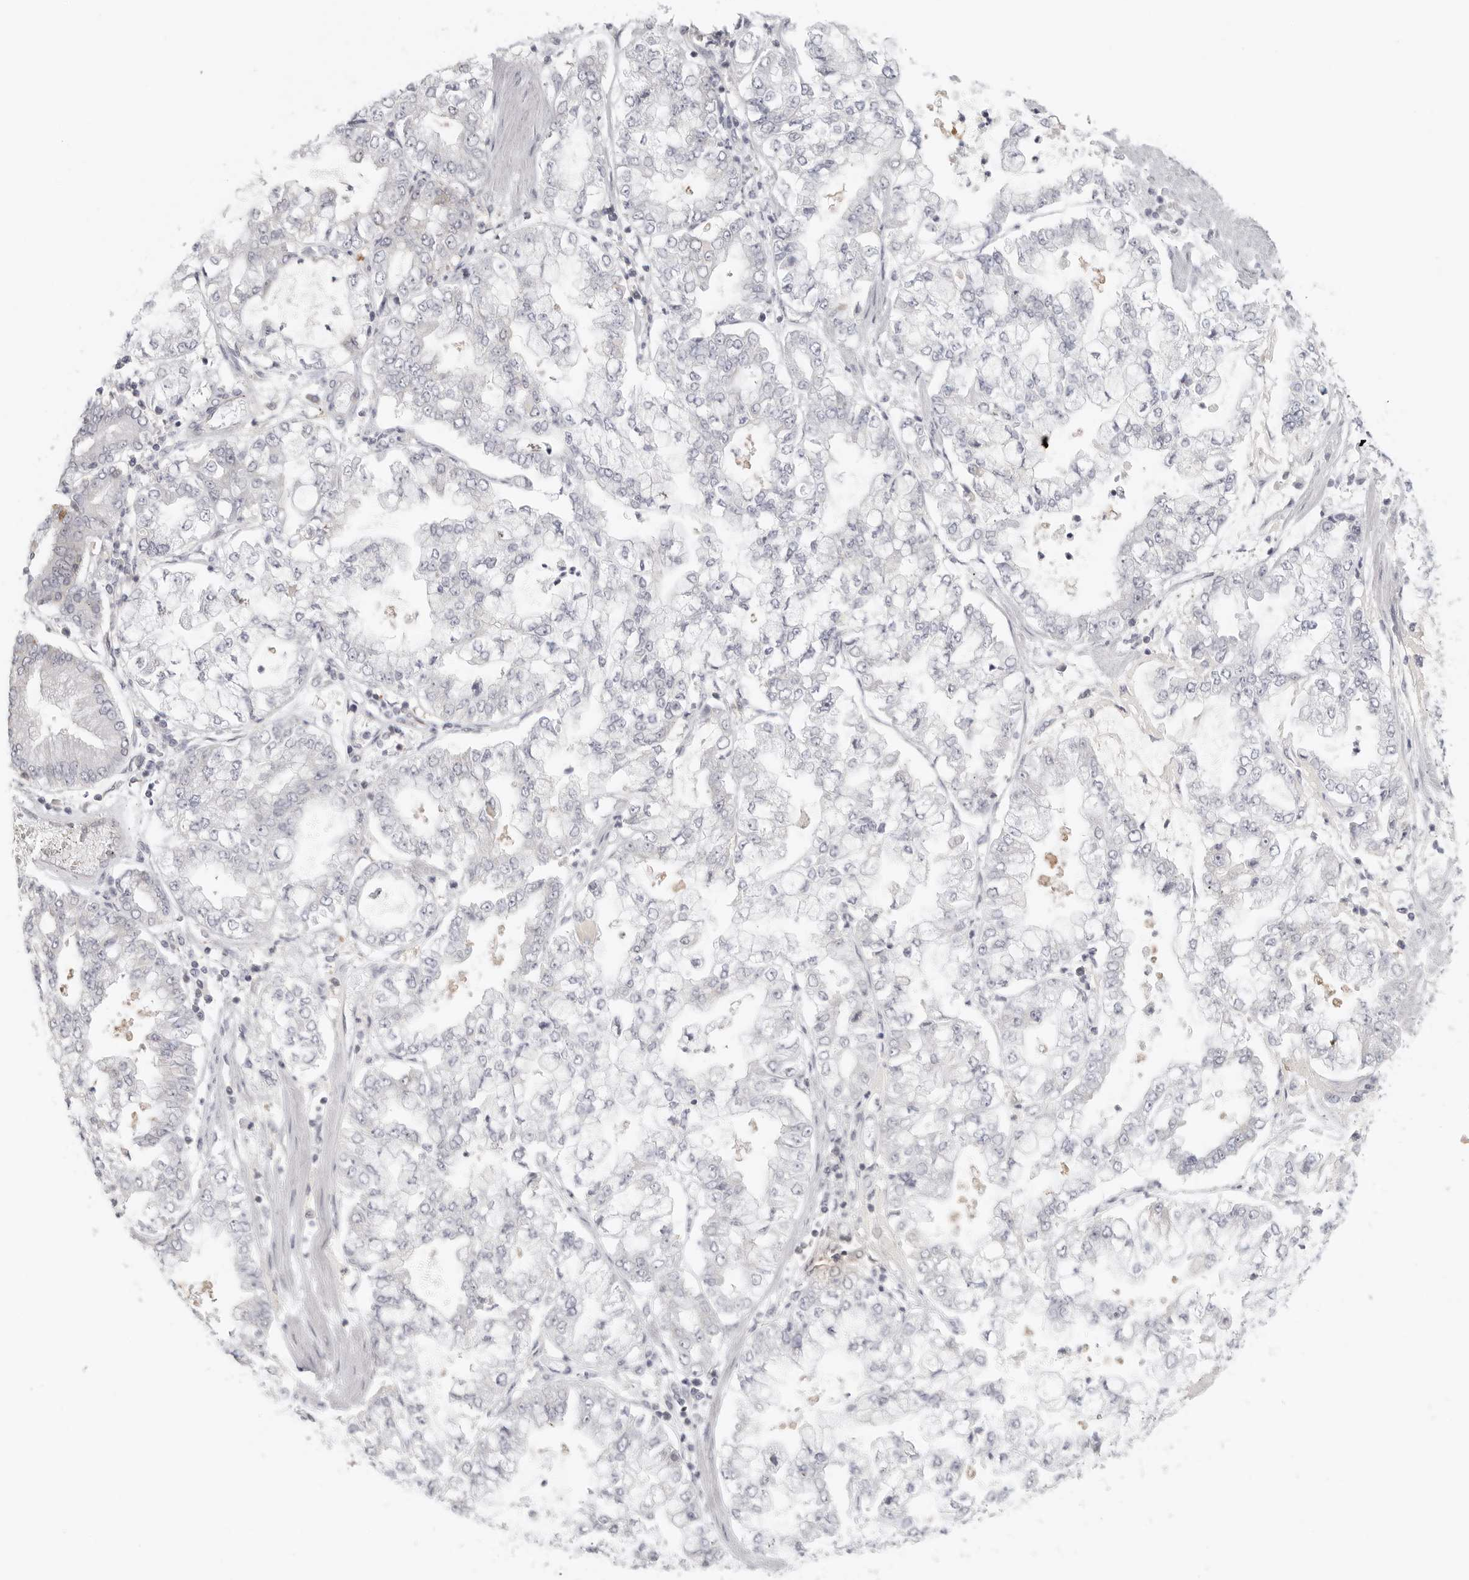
{"staining": {"intensity": "negative", "quantity": "none", "location": "none"}, "tissue": "stomach cancer", "cell_type": "Tumor cells", "image_type": "cancer", "snomed": [{"axis": "morphology", "description": "Adenocarcinoma, NOS"}, {"axis": "topography", "description": "Stomach"}], "caption": "Immunohistochemistry of human stomach cancer demonstrates no expression in tumor cells.", "gene": "HDAC6", "patient": {"sex": "male", "age": 76}}